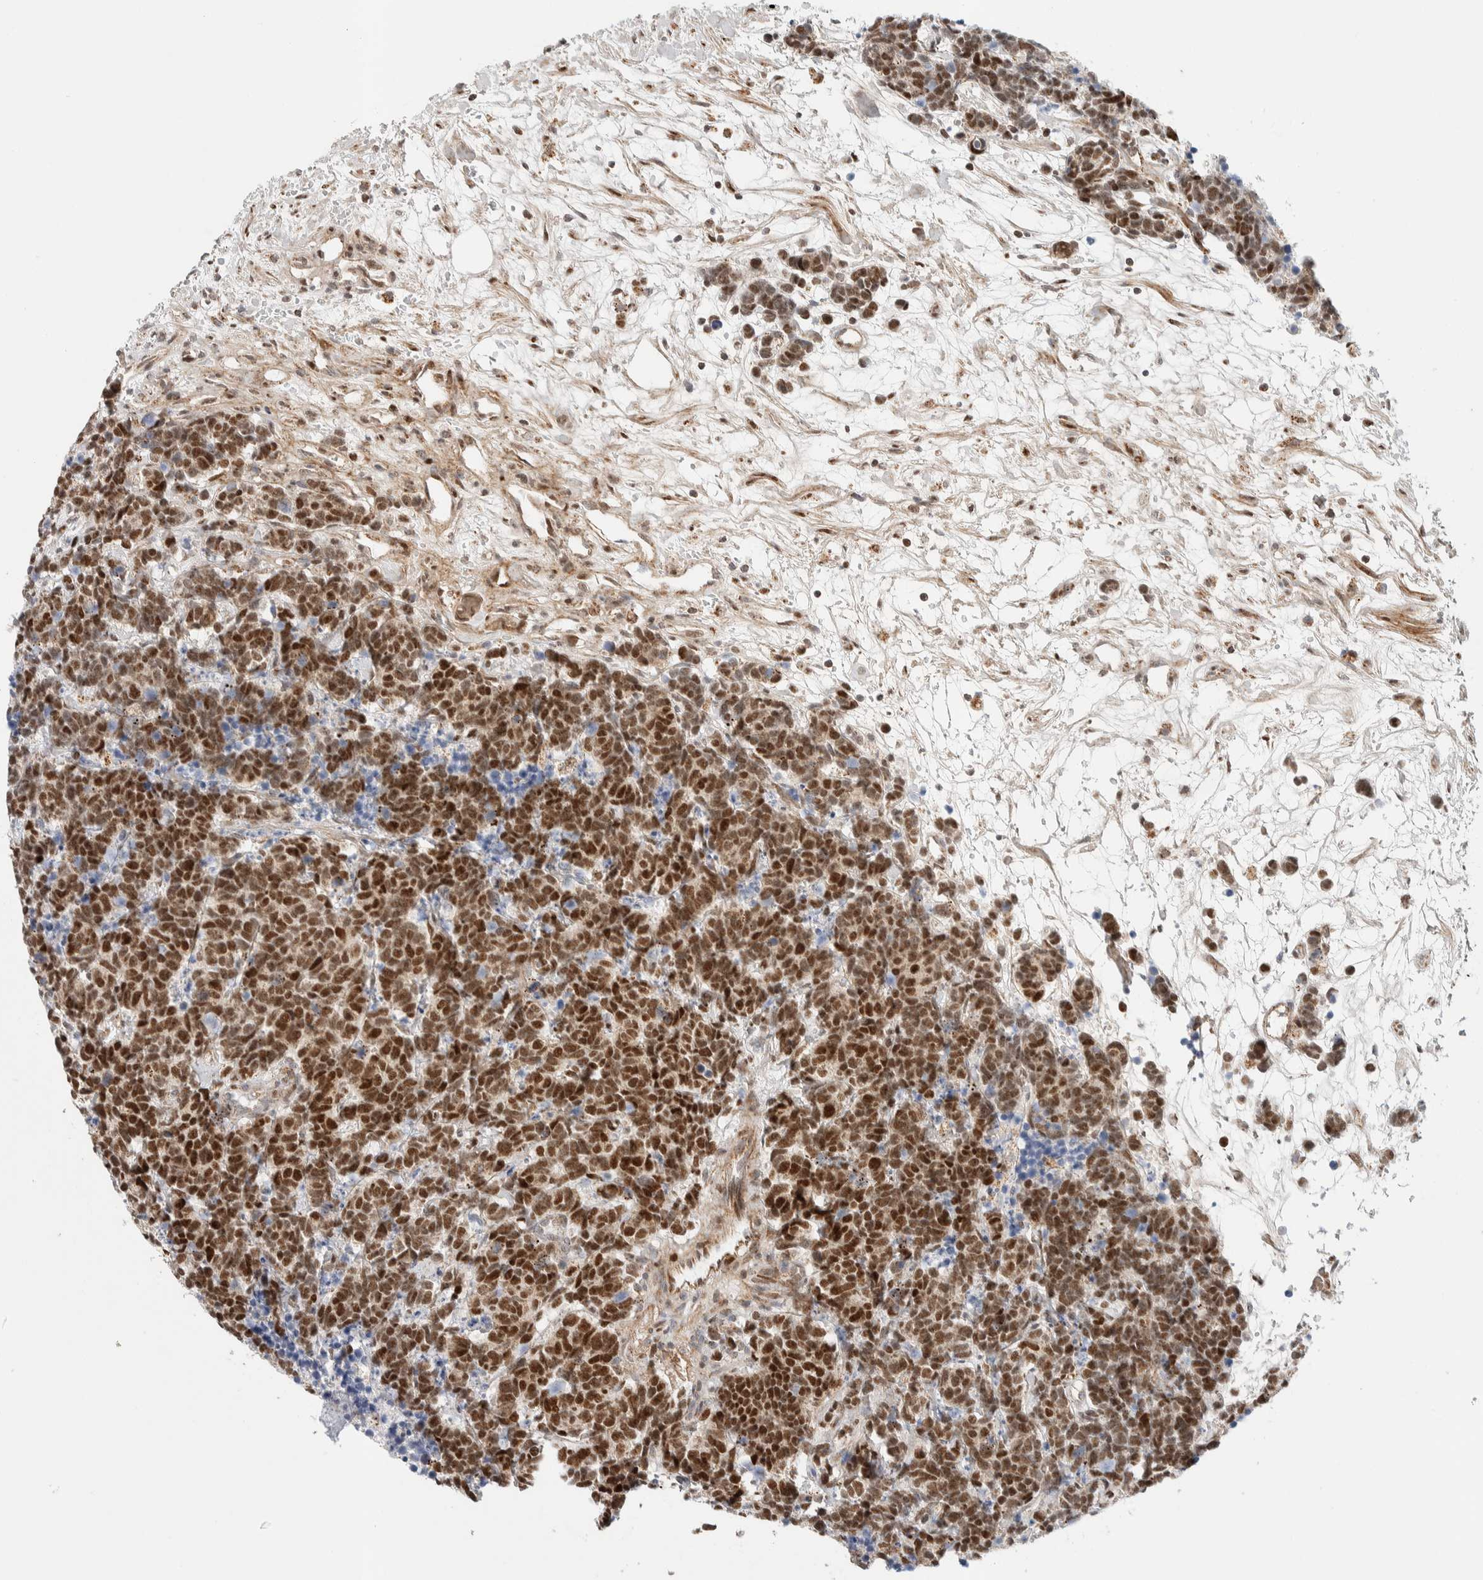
{"staining": {"intensity": "strong", "quantity": ">75%", "location": "nuclear"}, "tissue": "carcinoid", "cell_type": "Tumor cells", "image_type": "cancer", "snomed": [{"axis": "morphology", "description": "Carcinoma, NOS"}, {"axis": "morphology", "description": "Carcinoid, malignant, NOS"}, {"axis": "topography", "description": "Urinary bladder"}], "caption": "IHC of human carcinoid reveals high levels of strong nuclear staining in approximately >75% of tumor cells.", "gene": "TSPAN32", "patient": {"sex": "male", "age": 57}}